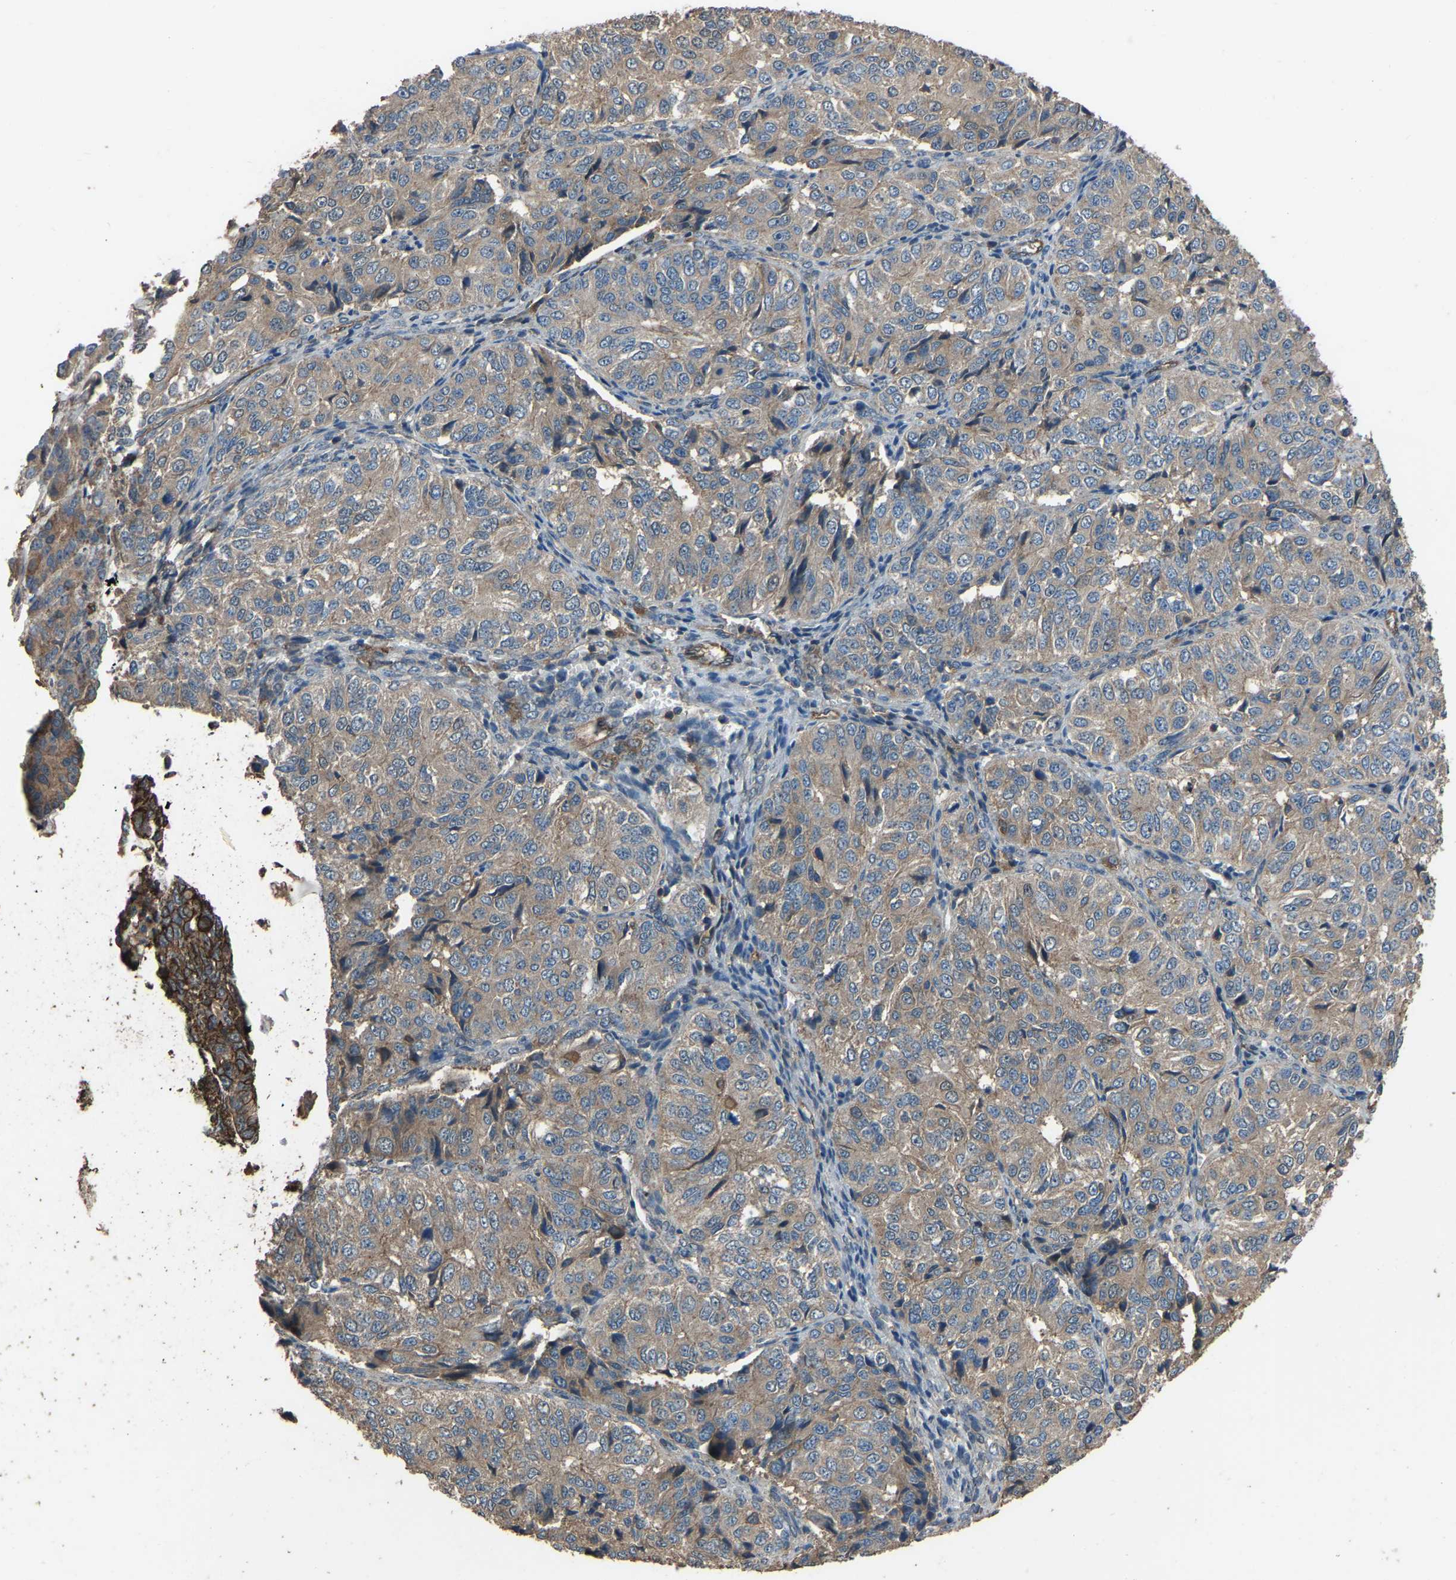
{"staining": {"intensity": "weak", "quantity": ">75%", "location": "cytoplasmic/membranous"}, "tissue": "ovarian cancer", "cell_type": "Tumor cells", "image_type": "cancer", "snomed": [{"axis": "morphology", "description": "Carcinoma, endometroid"}, {"axis": "topography", "description": "Ovary"}], "caption": "Immunohistochemical staining of ovarian endometroid carcinoma reveals low levels of weak cytoplasmic/membranous expression in approximately >75% of tumor cells. The staining is performed using DAB (3,3'-diaminobenzidine) brown chromogen to label protein expression. The nuclei are counter-stained blue using hematoxylin.", "gene": "SLC4A2", "patient": {"sex": "female", "age": 51}}